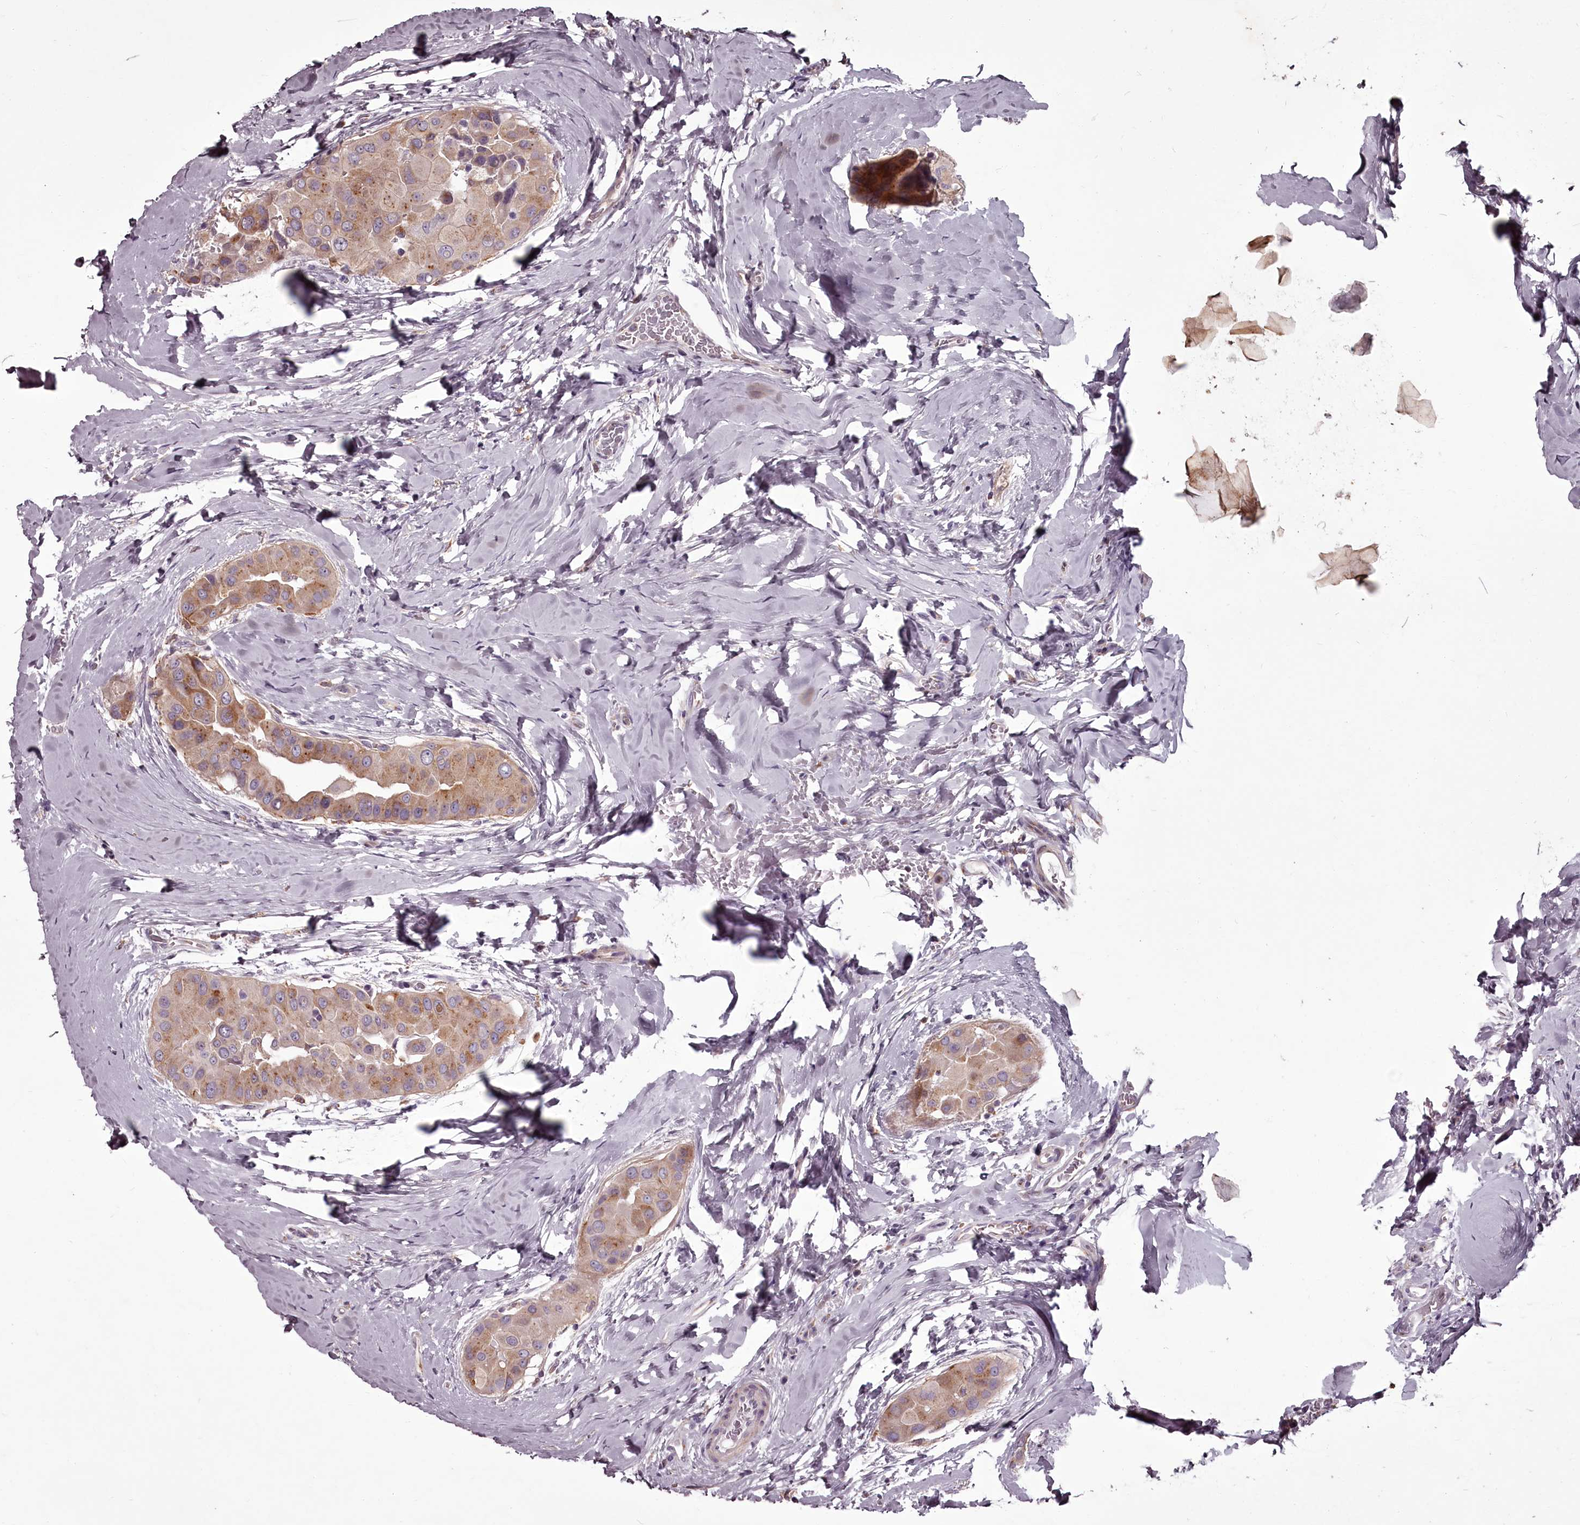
{"staining": {"intensity": "moderate", "quantity": ">75%", "location": "cytoplasmic/membranous"}, "tissue": "thyroid cancer", "cell_type": "Tumor cells", "image_type": "cancer", "snomed": [{"axis": "morphology", "description": "Papillary adenocarcinoma, NOS"}, {"axis": "topography", "description": "Thyroid gland"}], "caption": "Thyroid papillary adenocarcinoma stained with a protein marker demonstrates moderate staining in tumor cells.", "gene": "STX6", "patient": {"sex": "male", "age": 33}}